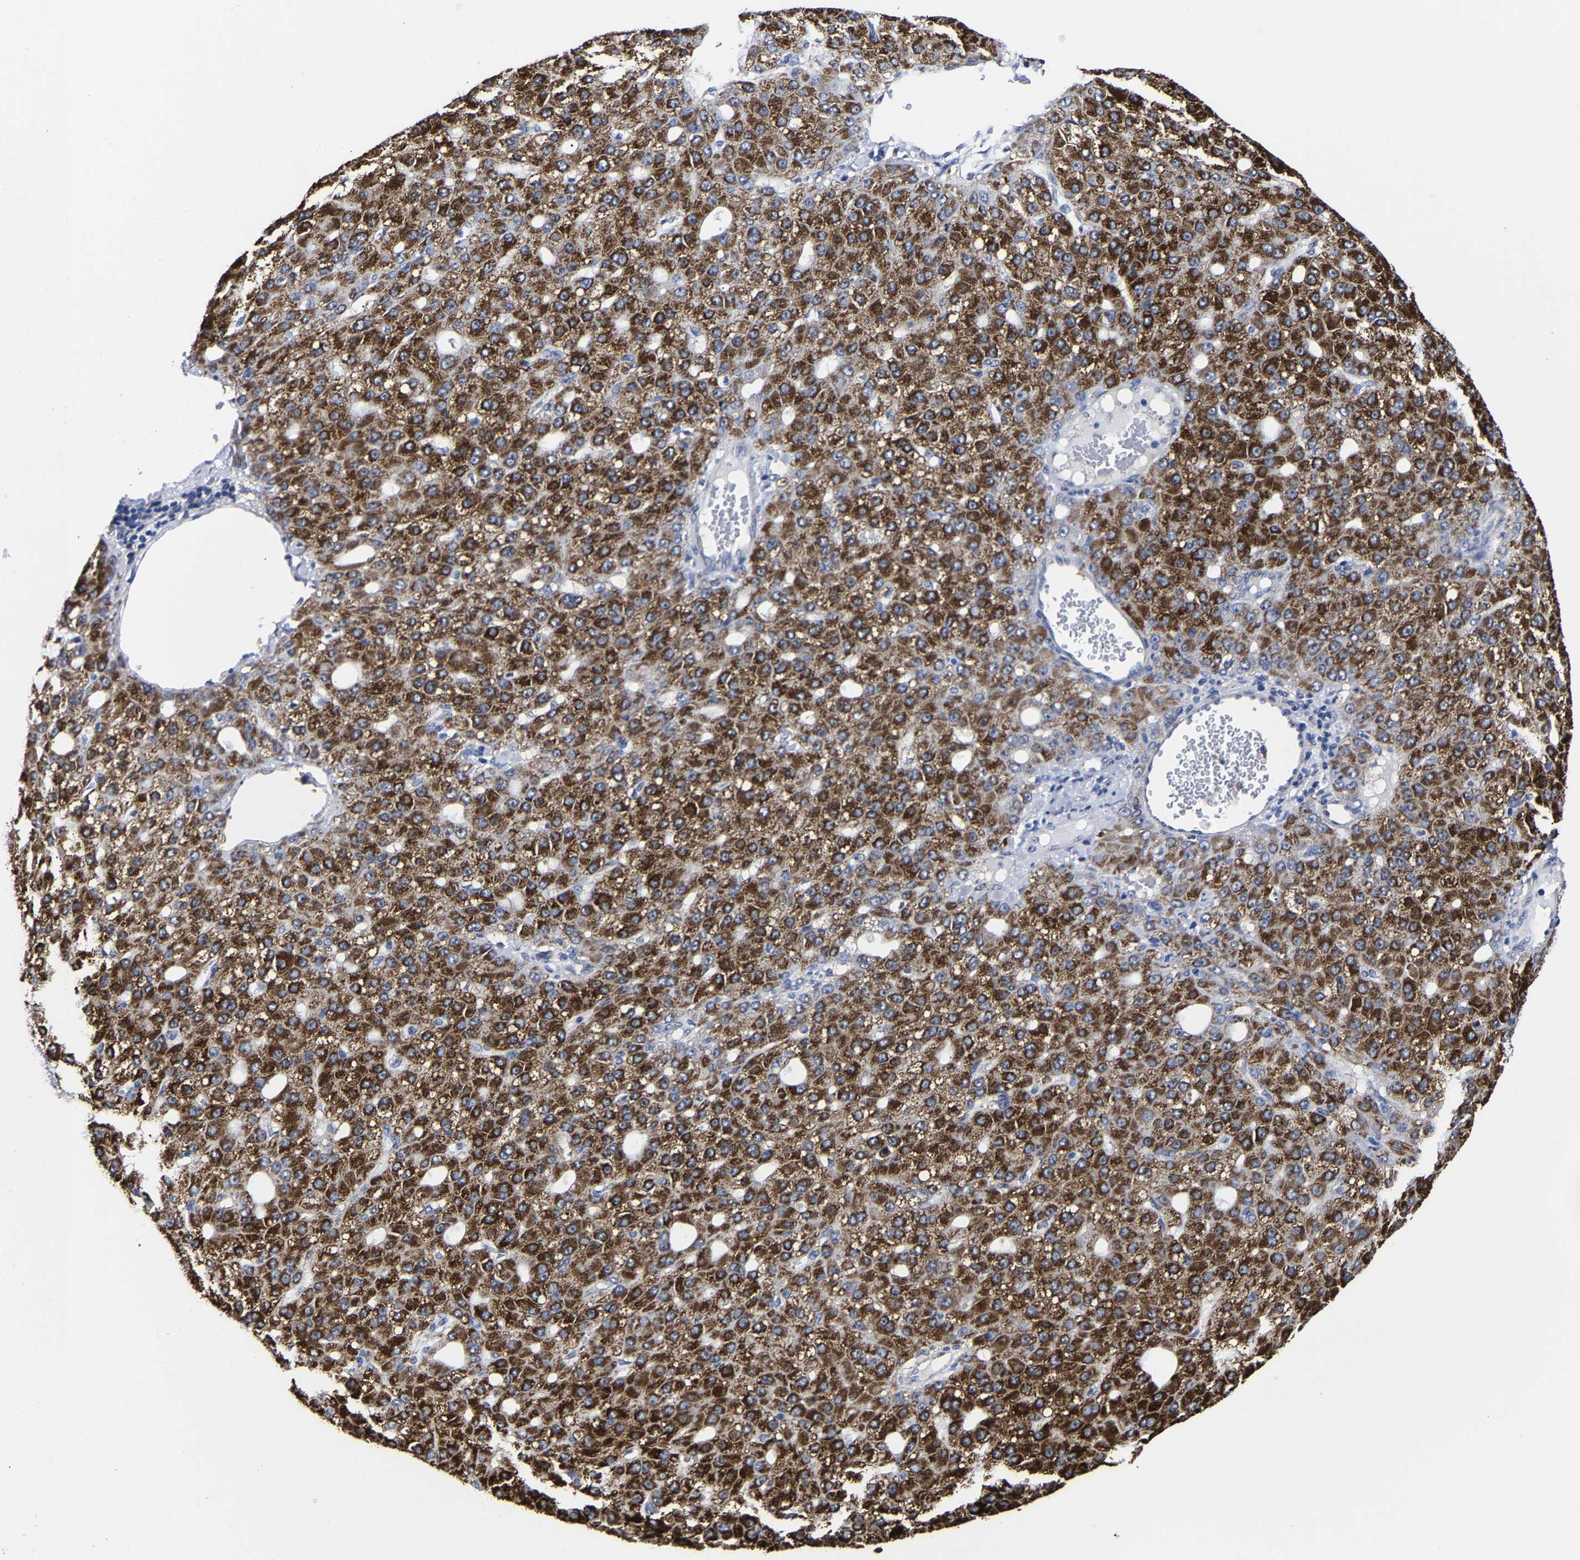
{"staining": {"intensity": "strong", "quantity": ">75%", "location": "cytoplasmic/membranous"}, "tissue": "liver cancer", "cell_type": "Tumor cells", "image_type": "cancer", "snomed": [{"axis": "morphology", "description": "Carcinoma, Hepatocellular, NOS"}, {"axis": "topography", "description": "Liver"}], "caption": "Hepatocellular carcinoma (liver) tissue reveals strong cytoplasmic/membranous expression in approximately >75% of tumor cells, visualized by immunohistochemistry.", "gene": "AASS", "patient": {"sex": "male", "age": 67}}